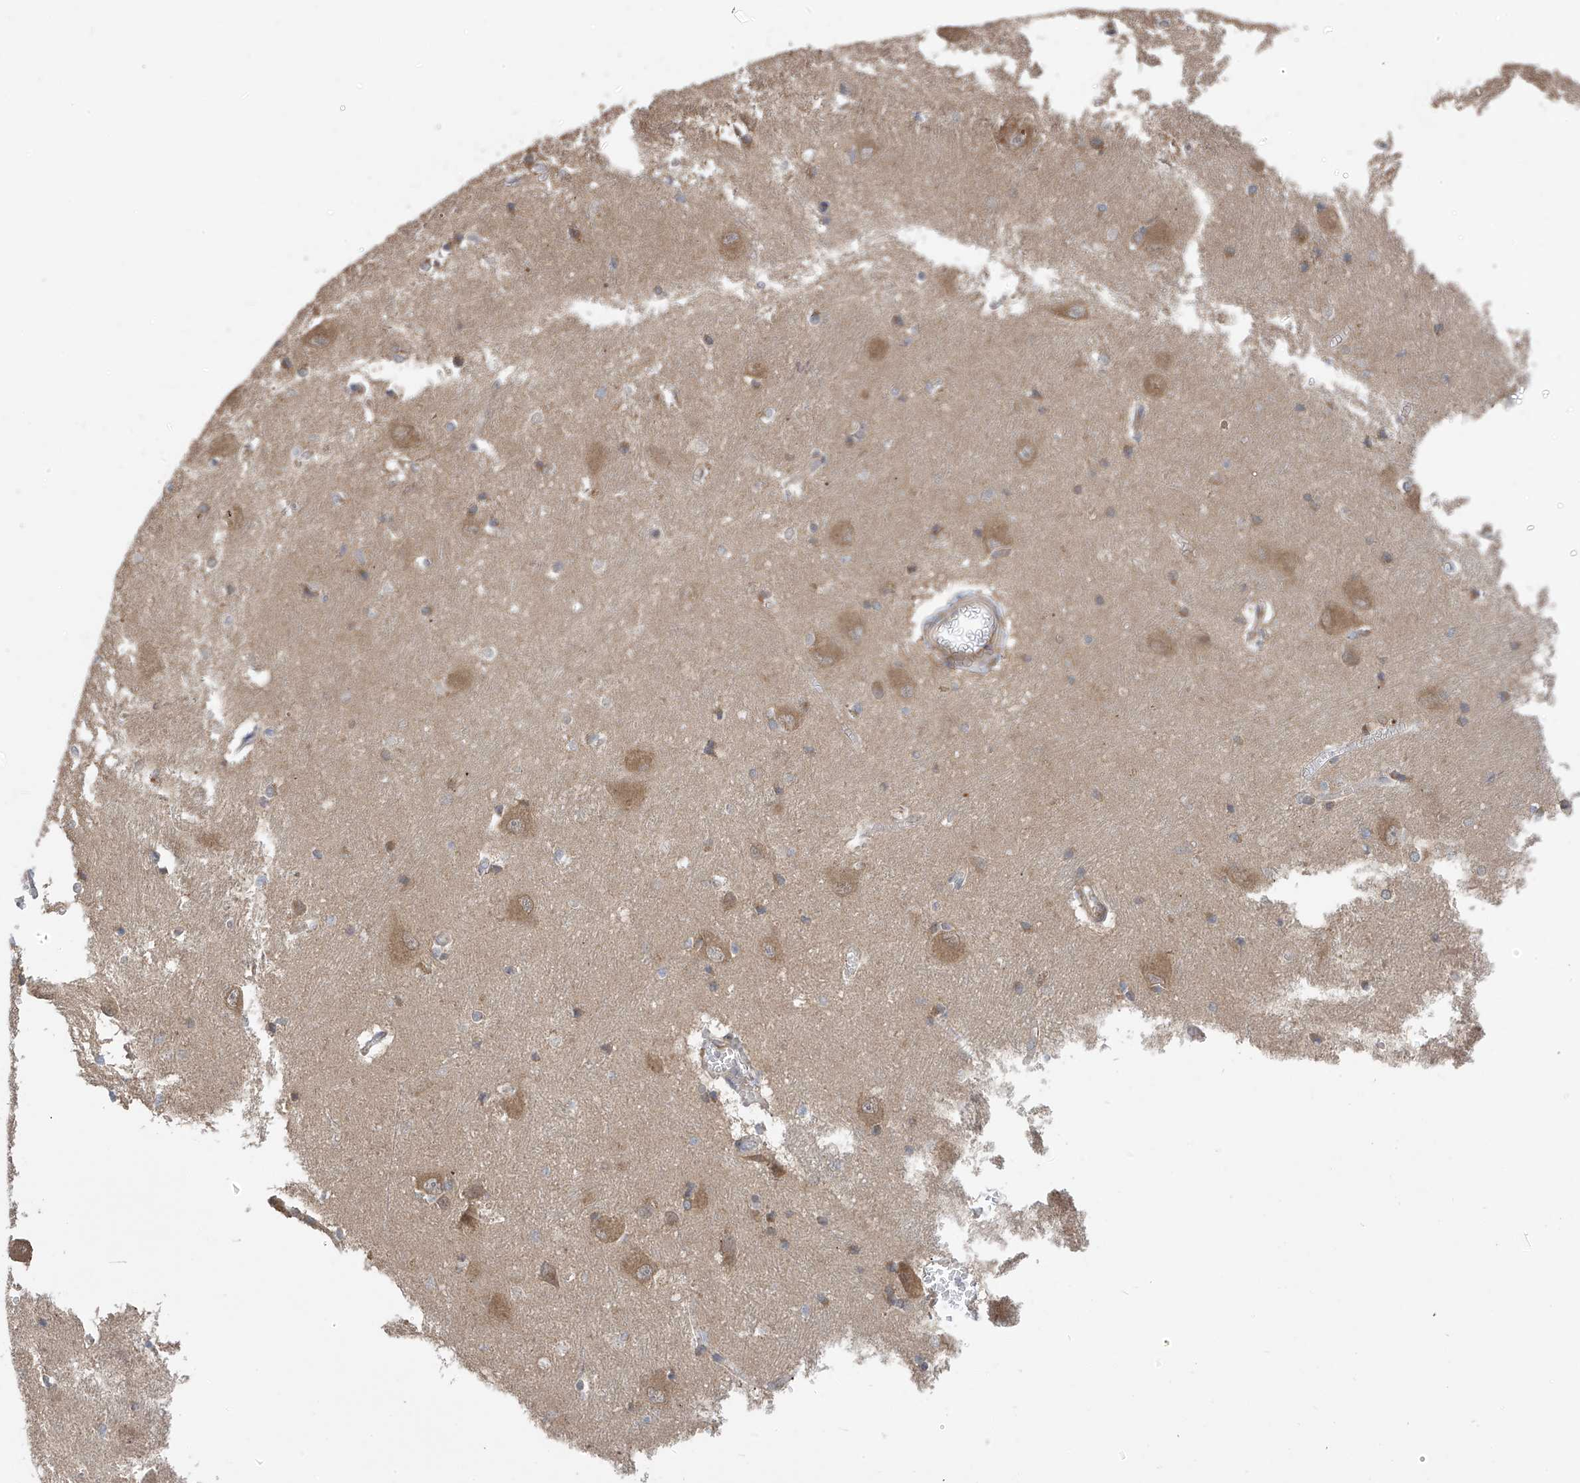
{"staining": {"intensity": "weak", "quantity": "<25%", "location": "cytoplasmic/membranous"}, "tissue": "caudate", "cell_type": "Glial cells", "image_type": "normal", "snomed": [{"axis": "morphology", "description": "Normal tissue, NOS"}, {"axis": "topography", "description": "Lateral ventricle wall"}], "caption": "Glial cells show no significant positivity in normal caudate. (Brightfield microscopy of DAB immunohistochemistry at high magnification).", "gene": "PNPT1", "patient": {"sex": "male", "age": 37}}